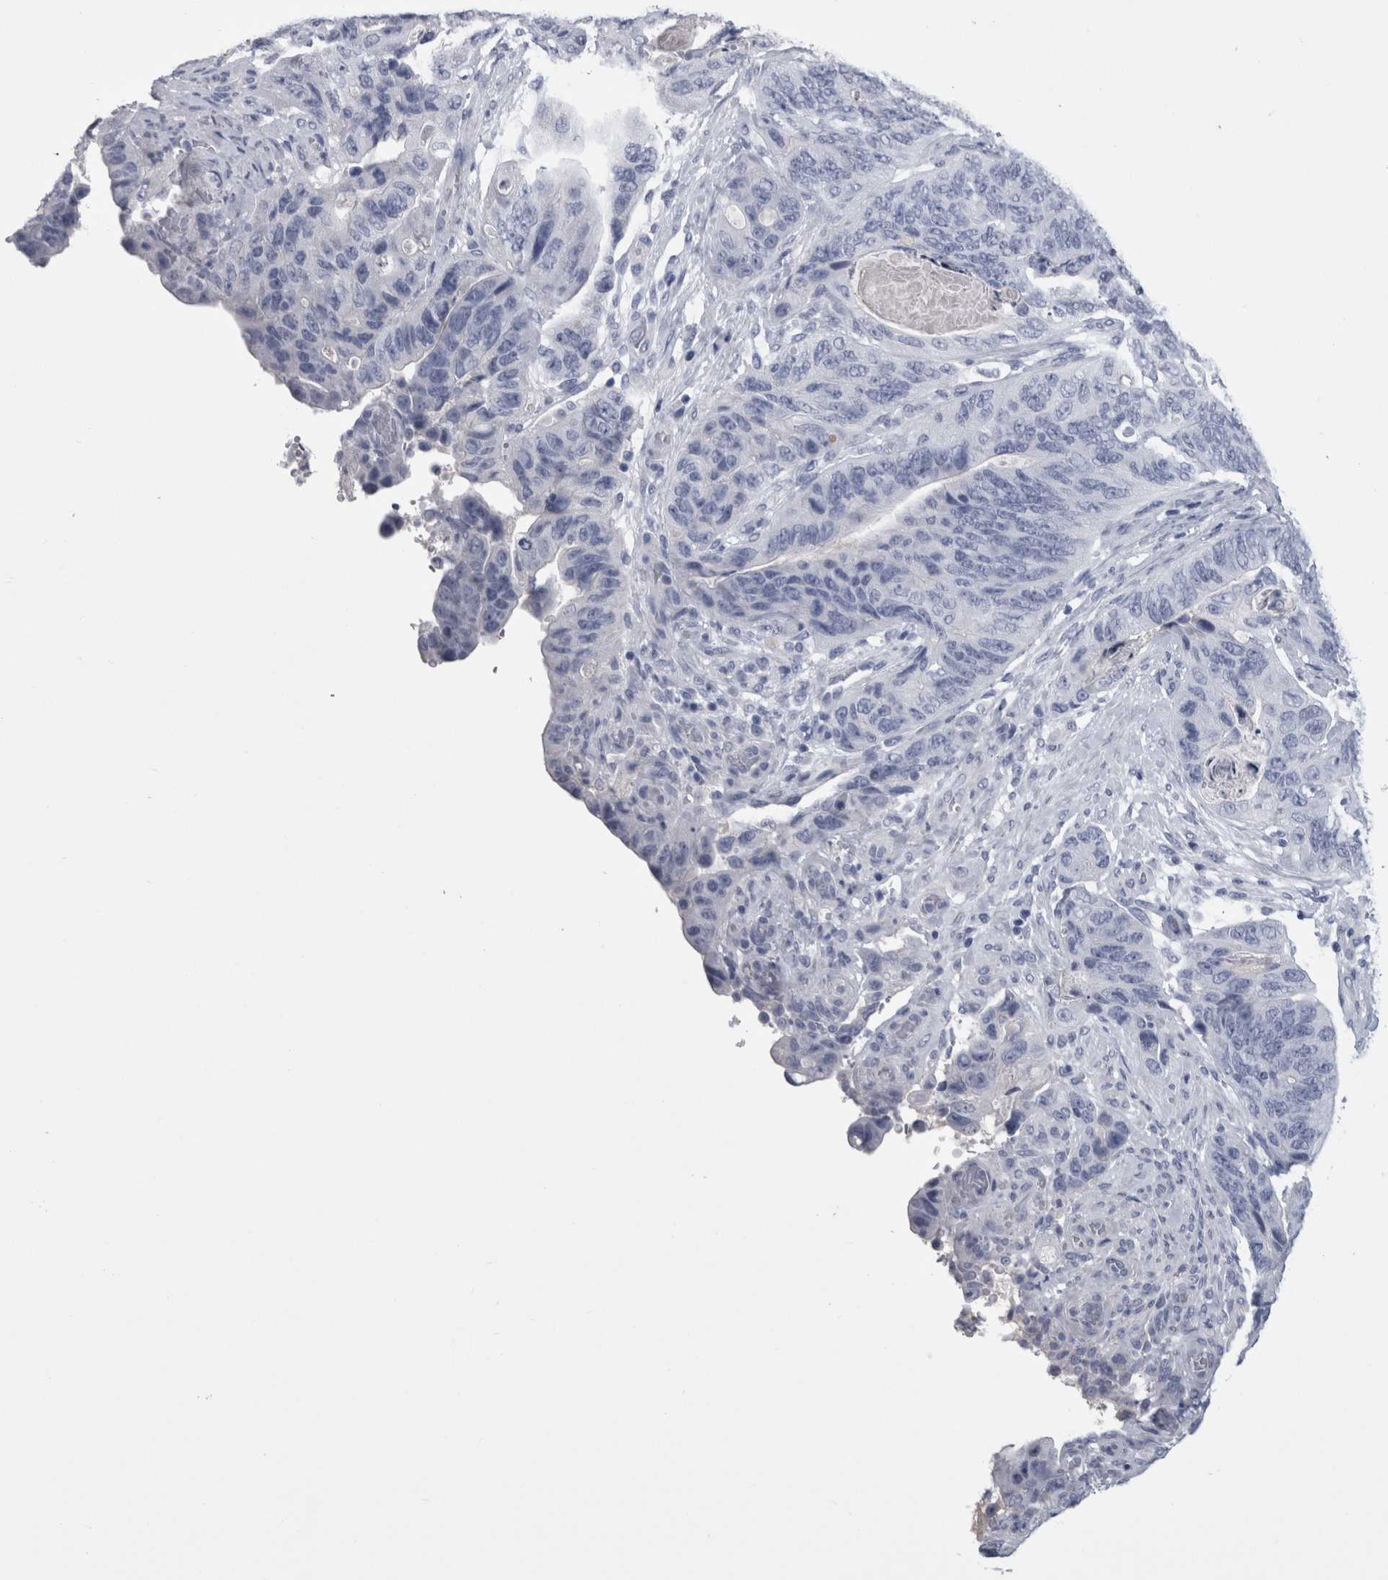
{"staining": {"intensity": "negative", "quantity": "none", "location": "none"}, "tissue": "stomach cancer", "cell_type": "Tumor cells", "image_type": "cancer", "snomed": [{"axis": "morphology", "description": "Adenocarcinoma, NOS"}, {"axis": "topography", "description": "Stomach"}], "caption": "The micrograph displays no significant staining in tumor cells of adenocarcinoma (stomach).", "gene": "PAX5", "patient": {"sex": "female", "age": 89}}